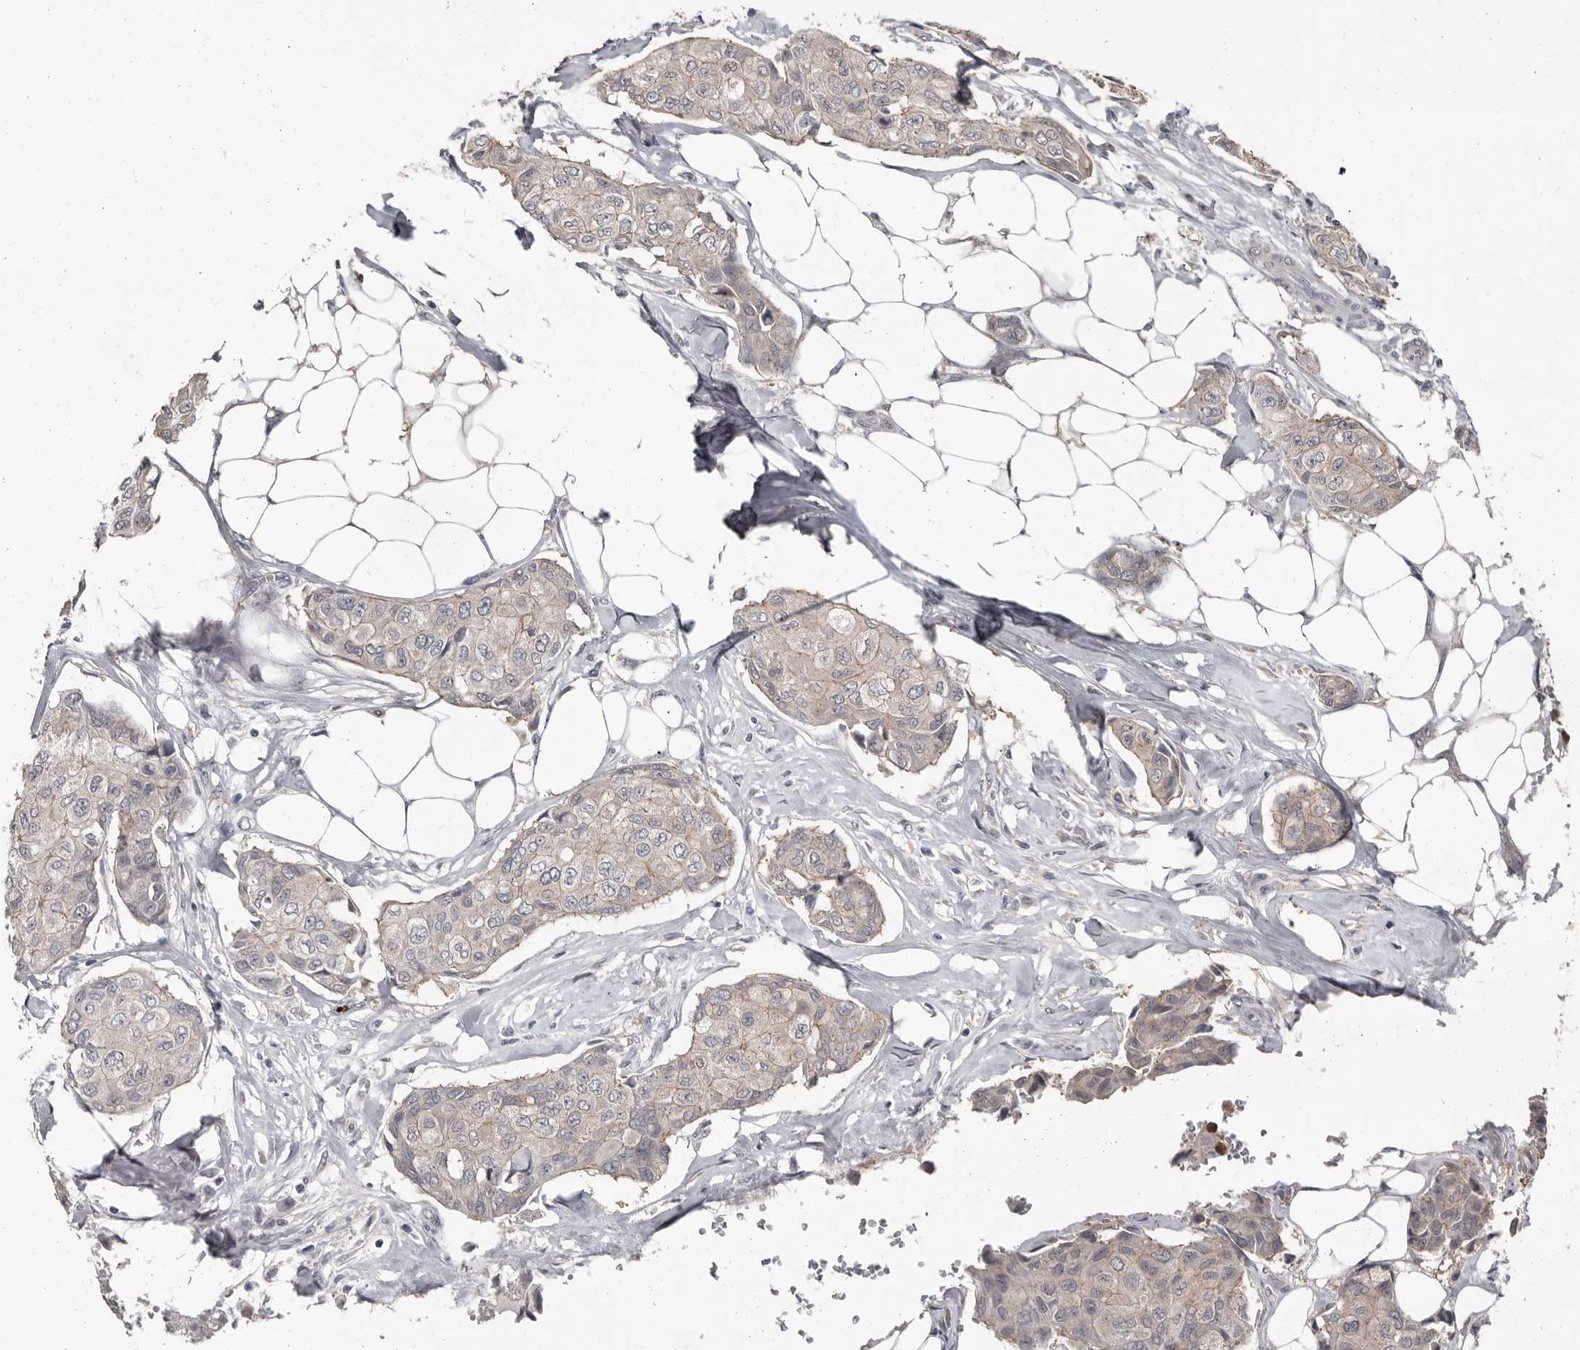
{"staining": {"intensity": "weak", "quantity": "<25%", "location": "cytoplasmic/membranous"}, "tissue": "breast cancer", "cell_type": "Tumor cells", "image_type": "cancer", "snomed": [{"axis": "morphology", "description": "Duct carcinoma"}, {"axis": "topography", "description": "Breast"}], "caption": "This histopathology image is of breast cancer (invasive ductal carcinoma) stained with immunohistochemistry to label a protein in brown with the nuclei are counter-stained blue. There is no positivity in tumor cells.", "gene": "GPR157", "patient": {"sex": "female", "age": 80}}